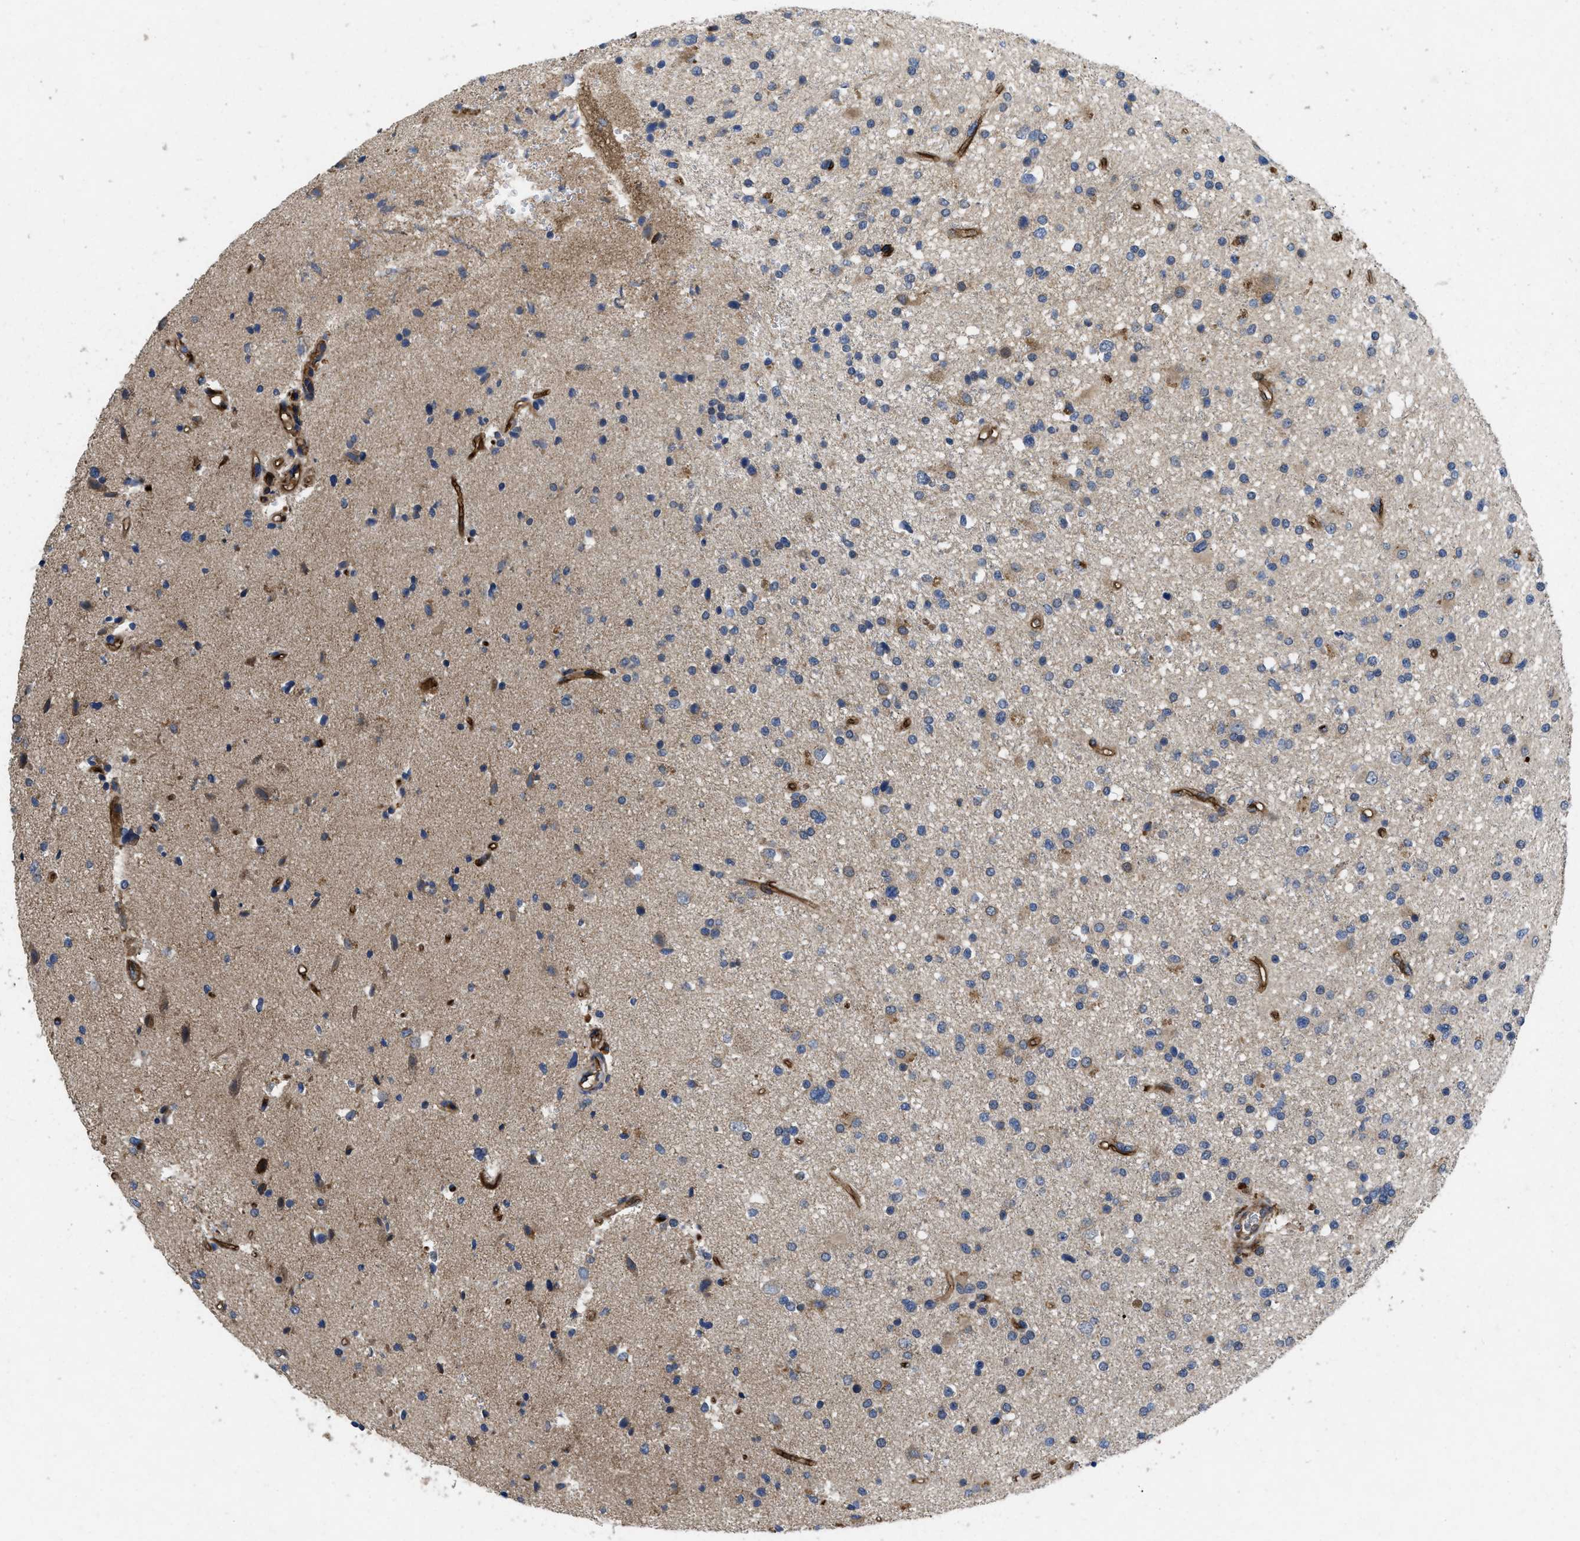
{"staining": {"intensity": "moderate", "quantity": "<25%", "location": "cytoplasmic/membranous"}, "tissue": "glioma", "cell_type": "Tumor cells", "image_type": "cancer", "snomed": [{"axis": "morphology", "description": "Glioma, malignant, High grade"}, {"axis": "topography", "description": "Brain"}], "caption": "Human malignant glioma (high-grade) stained for a protein (brown) exhibits moderate cytoplasmic/membranous positive expression in approximately <25% of tumor cells.", "gene": "HSPA12B", "patient": {"sex": "male", "age": 33}}